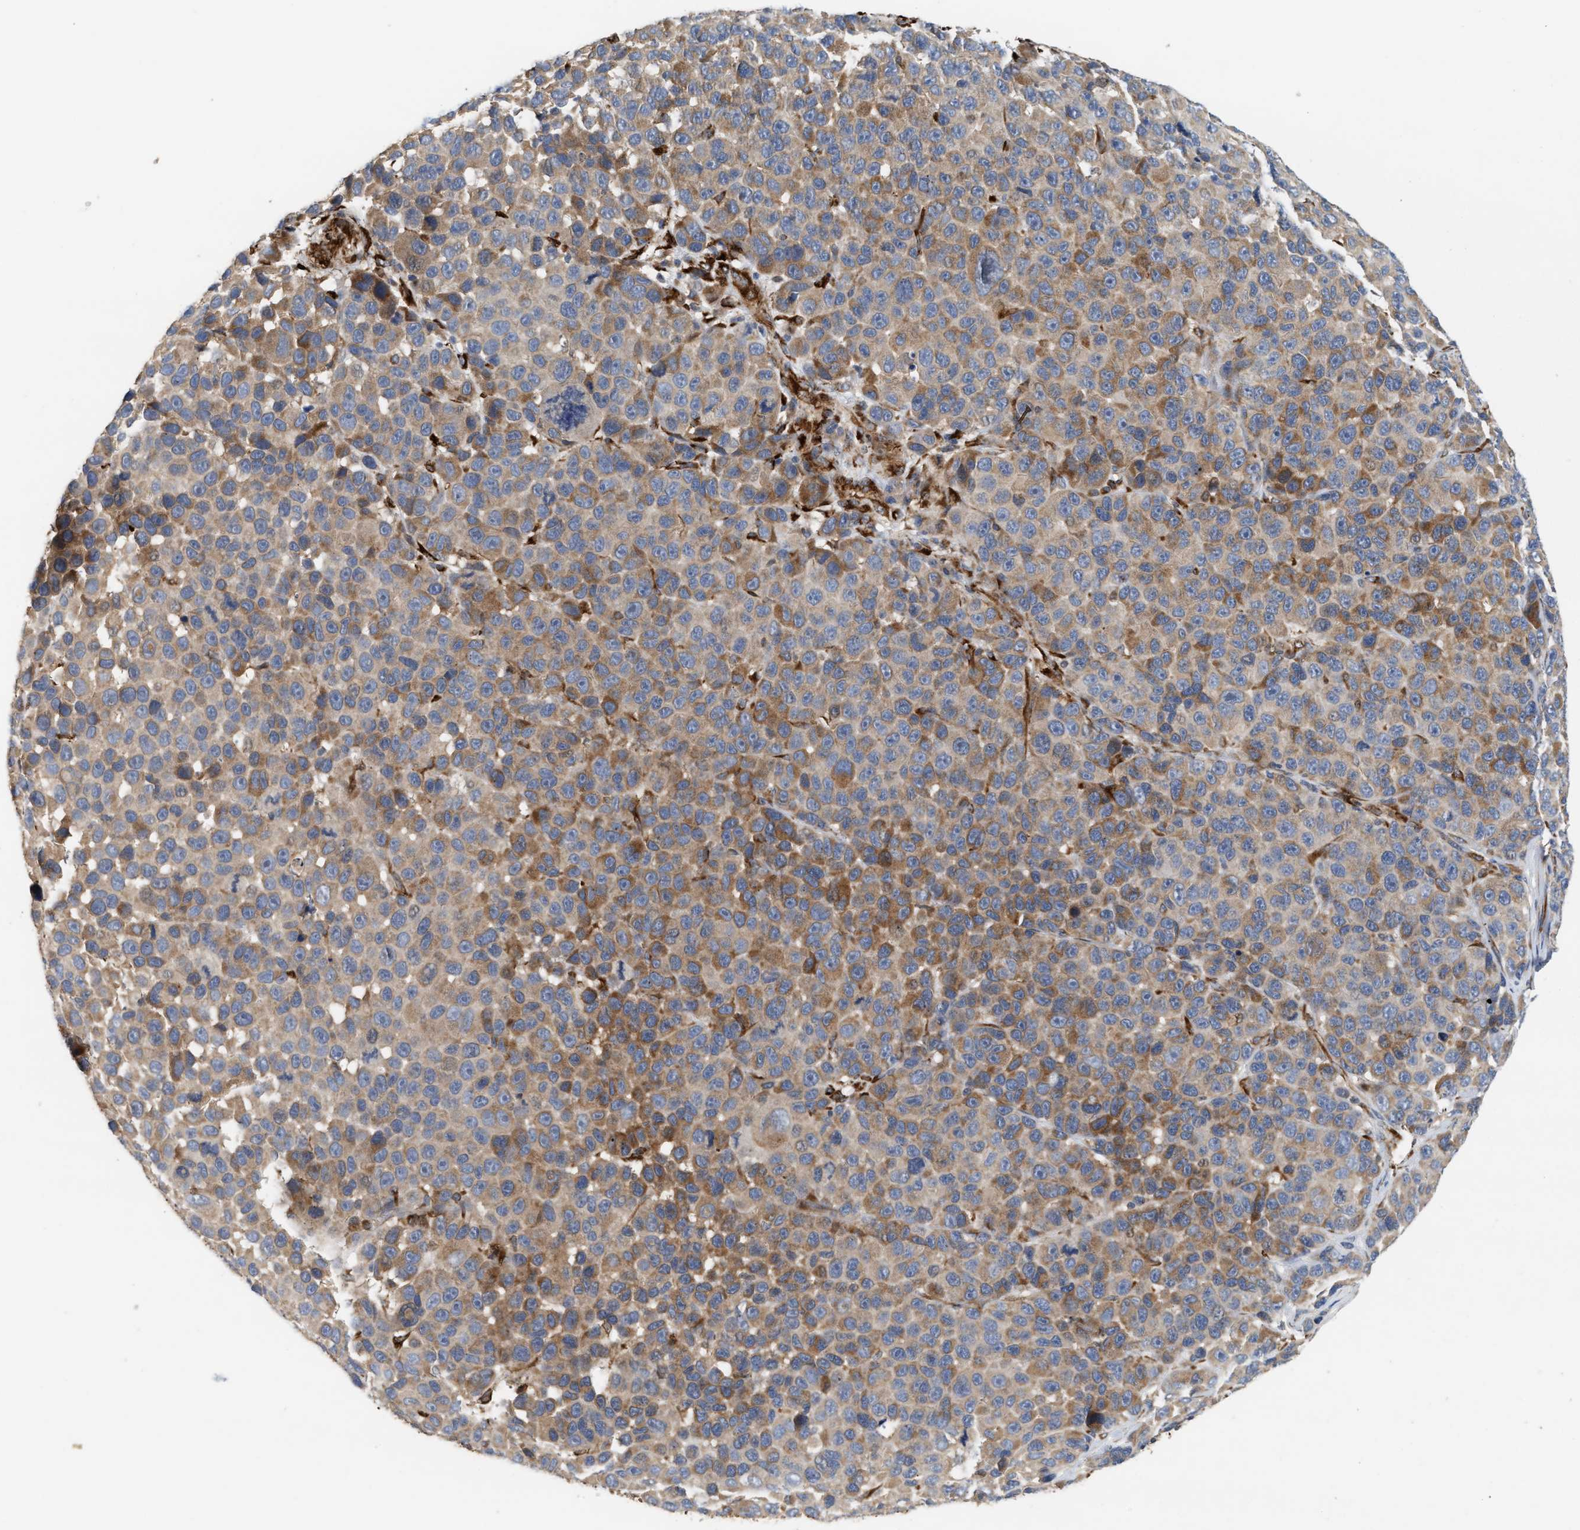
{"staining": {"intensity": "moderate", "quantity": "25%-75%", "location": "cytoplasmic/membranous"}, "tissue": "melanoma", "cell_type": "Tumor cells", "image_type": "cancer", "snomed": [{"axis": "morphology", "description": "Malignant melanoma, NOS"}, {"axis": "topography", "description": "Skin"}], "caption": "Approximately 25%-75% of tumor cells in melanoma exhibit moderate cytoplasmic/membranous protein expression as visualized by brown immunohistochemical staining.", "gene": "PLCD1", "patient": {"sex": "male", "age": 53}}